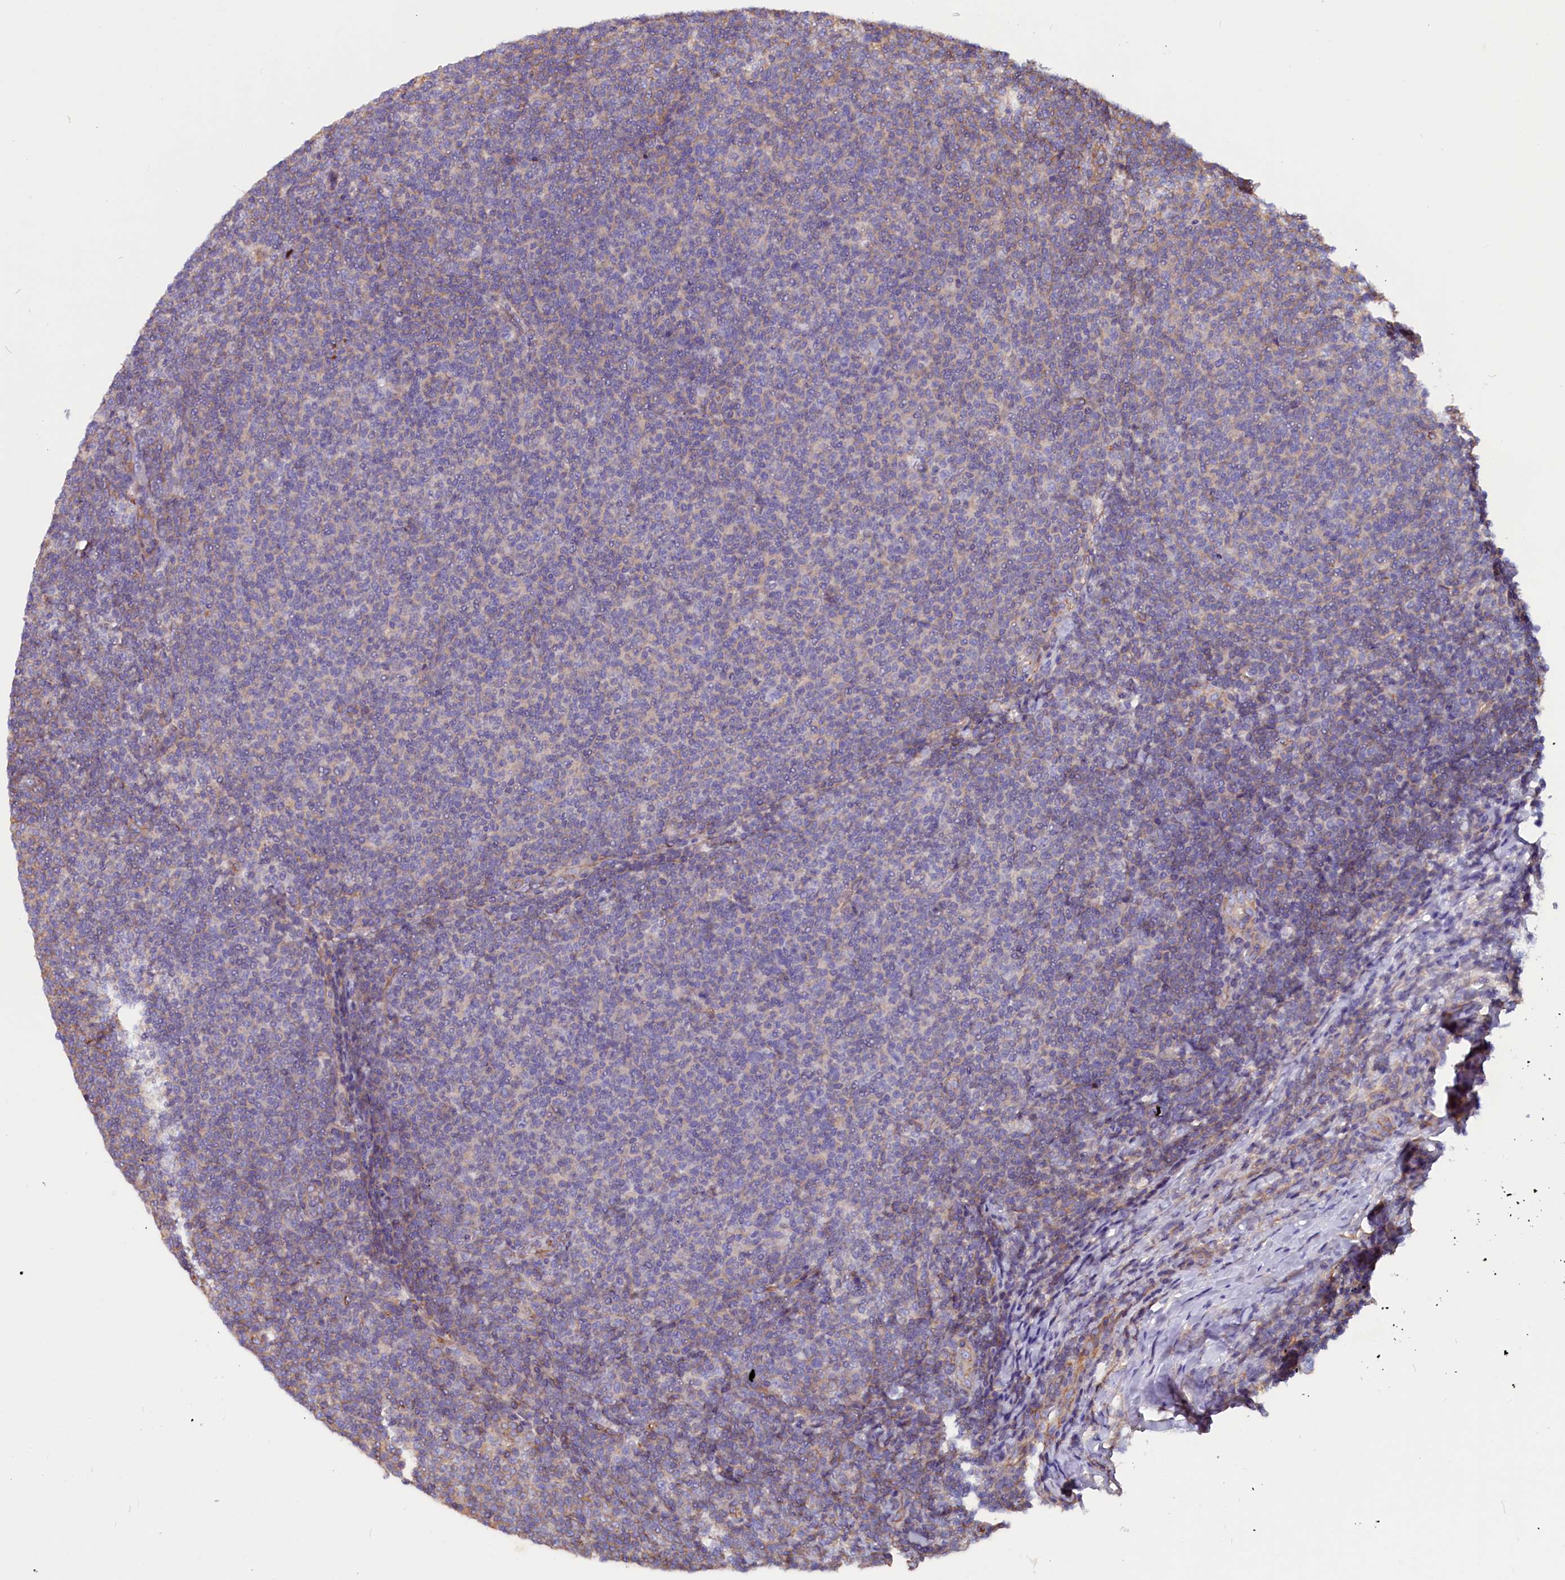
{"staining": {"intensity": "negative", "quantity": "none", "location": "none"}, "tissue": "lymphoma", "cell_type": "Tumor cells", "image_type": "cancer", "snomed": [{"axis": "morphology", "description": "Malignant lymphoma, non-Hodgkin's type, Low grade"}, {"axis": "topography", "description": "Lymph node"}], "caption": "Protein analysis of low-grade malignant lymphoma, non-Hodgkin's type displays no significant staining in tumor cells. The staining was performed using DAB to visualize the protein expression in brown, while the nuclei were stained in blue with hematoxylin (Magnification: 20x).", "gene": "ZNF749", "patient": {"sex": "male", "age": 66}}